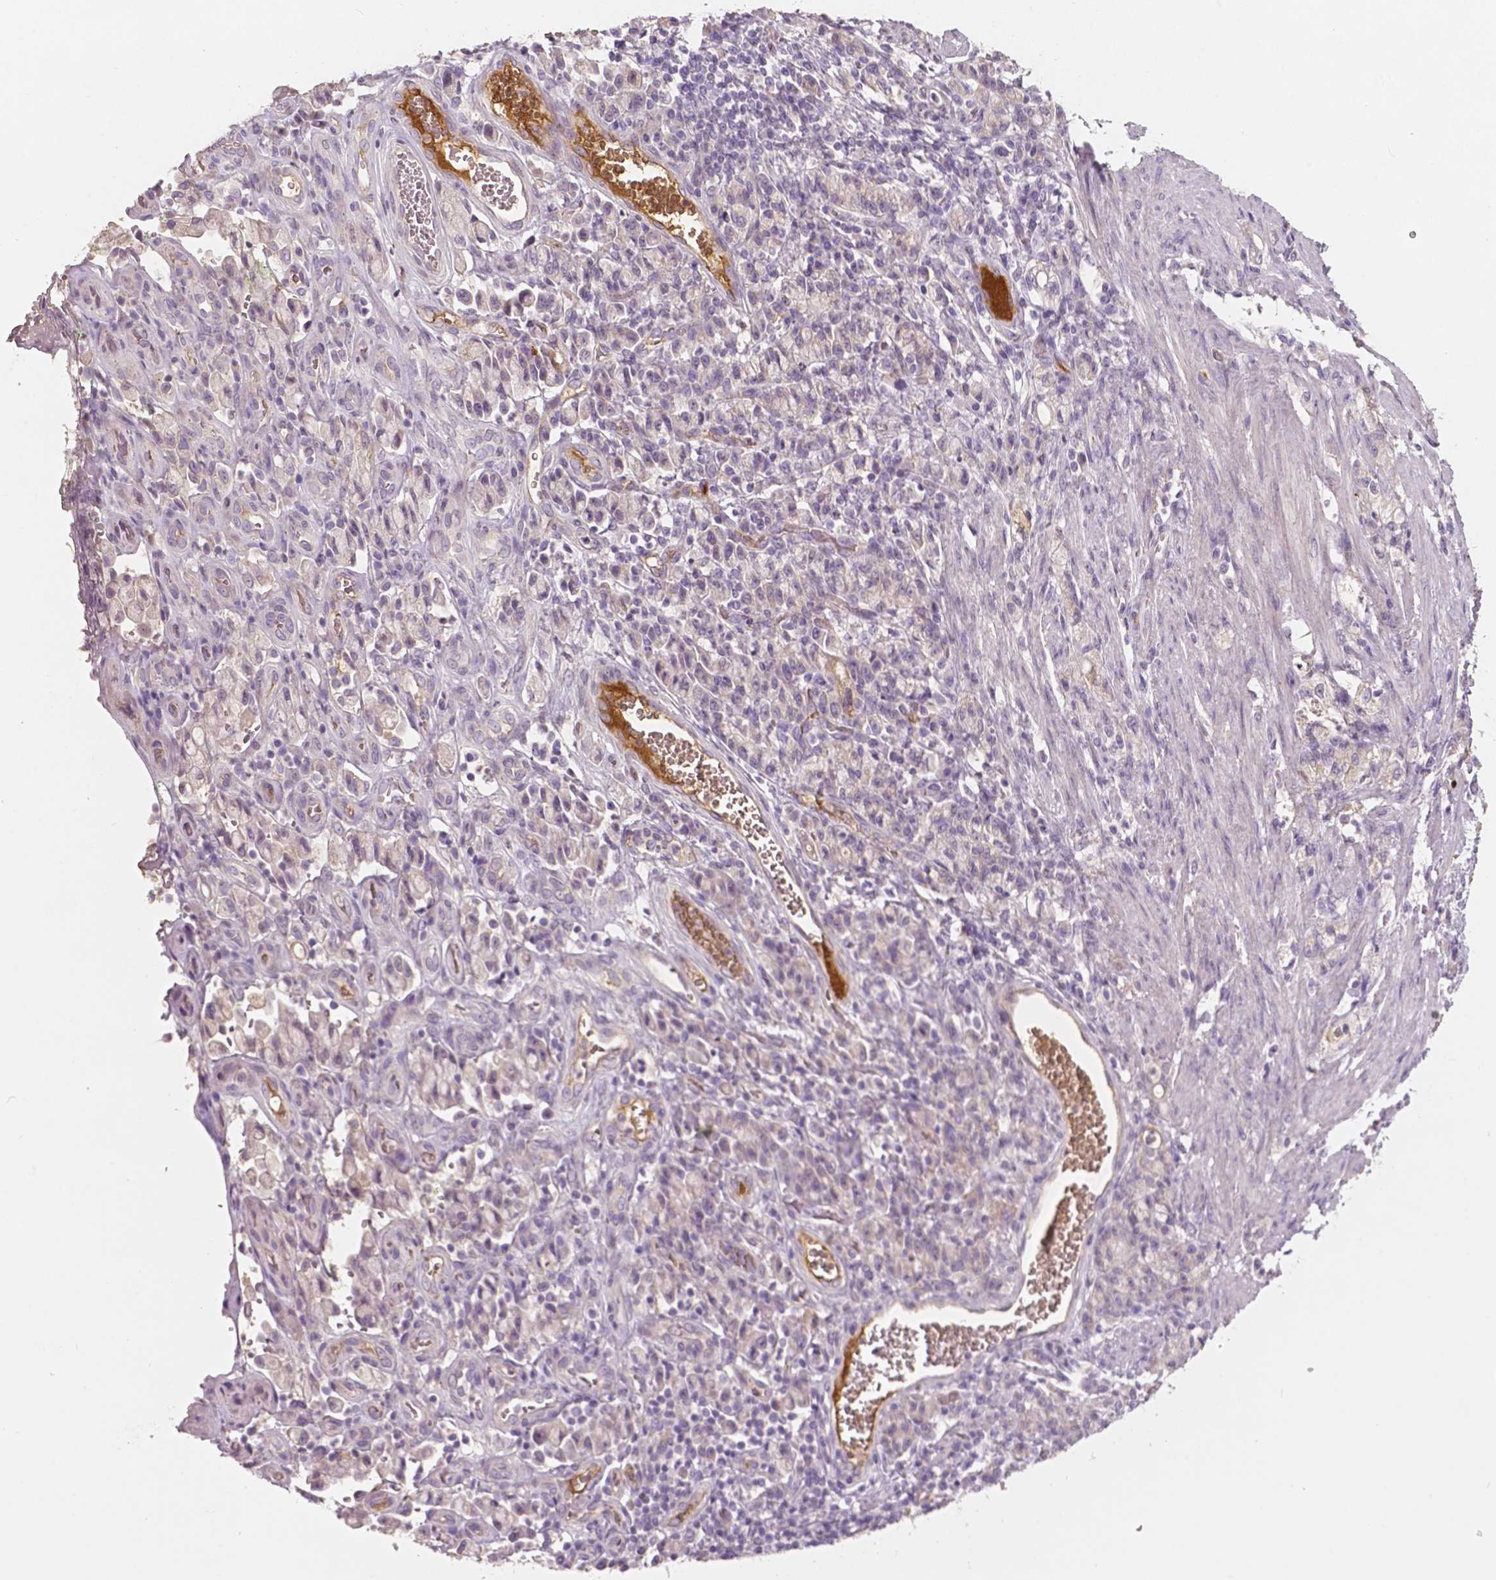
{"staining": {"intensity": "negative", "quantity": "none", "location": "none"}, "tissue": "stomach cancer", "cell_type": "Tumor cells", "image_type": "cancer", "snomed": [{"axis": "morphology", "description": "Adenocarcinoma, NOS"}, {"axis": "topography", "description": "Stomach"}], "caption": "The photomicrograph exhibits no significant staining in tumor cells of adenocarcinoma (stomach).", "gene": "APOA4", "patient": {"sex": "male", "age": 77}}